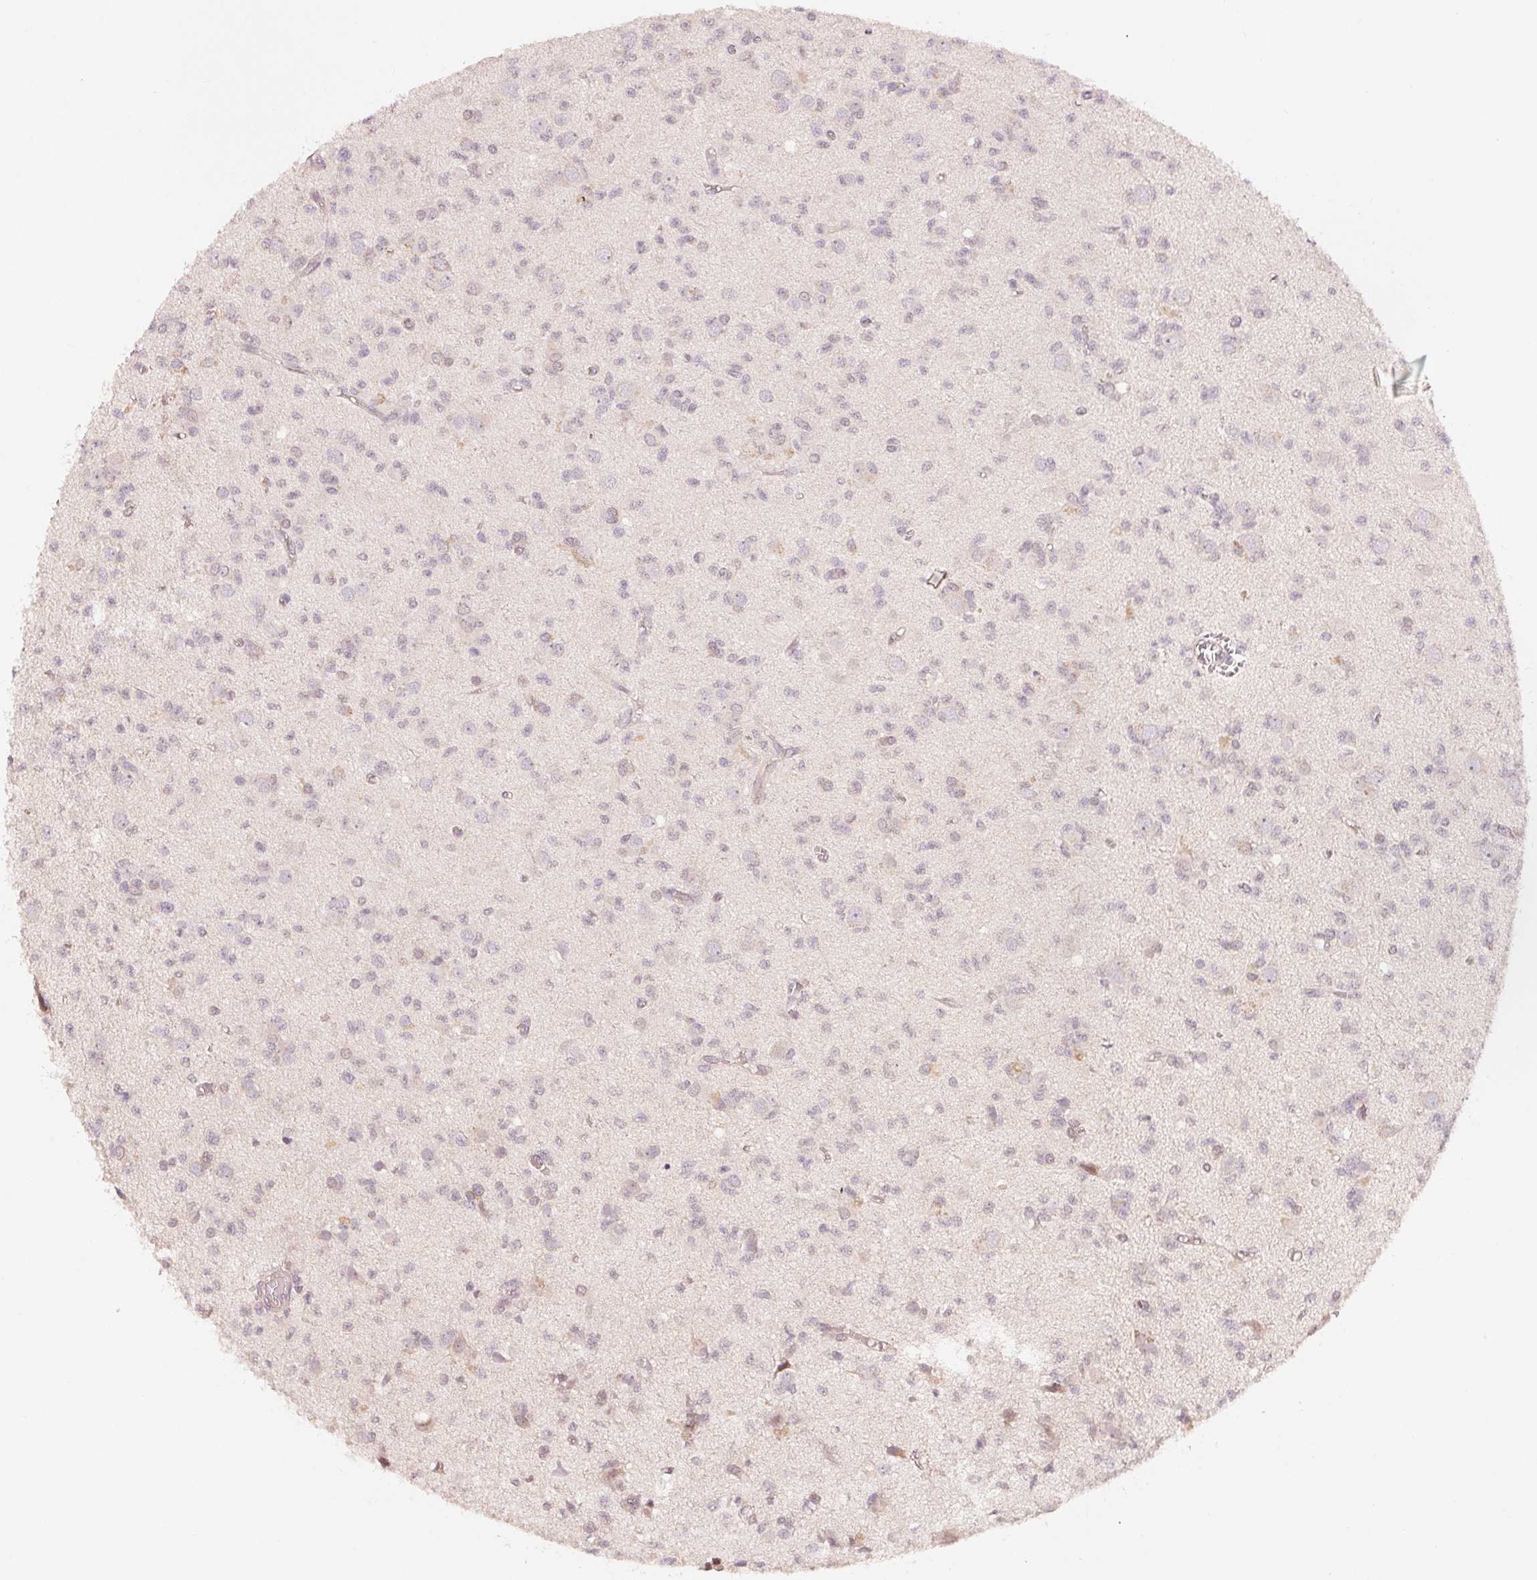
{"staining": {"intensity": "negative", "quantity": "none", "location": "none"}, "tissue": "glioma", "cell_type": "Tumor cells", "image_type": "cancer", "snomed": [{"axis": "morphology", "description": "Glioma, malignant, Low grade"}, {"axis": "topography", "description": "Brain"}], "caption": "High power microscopy image of an immunohistochemistry micrograph of glioma, revealing no significant positivity in tumor cells.", "gene": "DENND2C", "patient": {"sex": "male", "age": 64}}